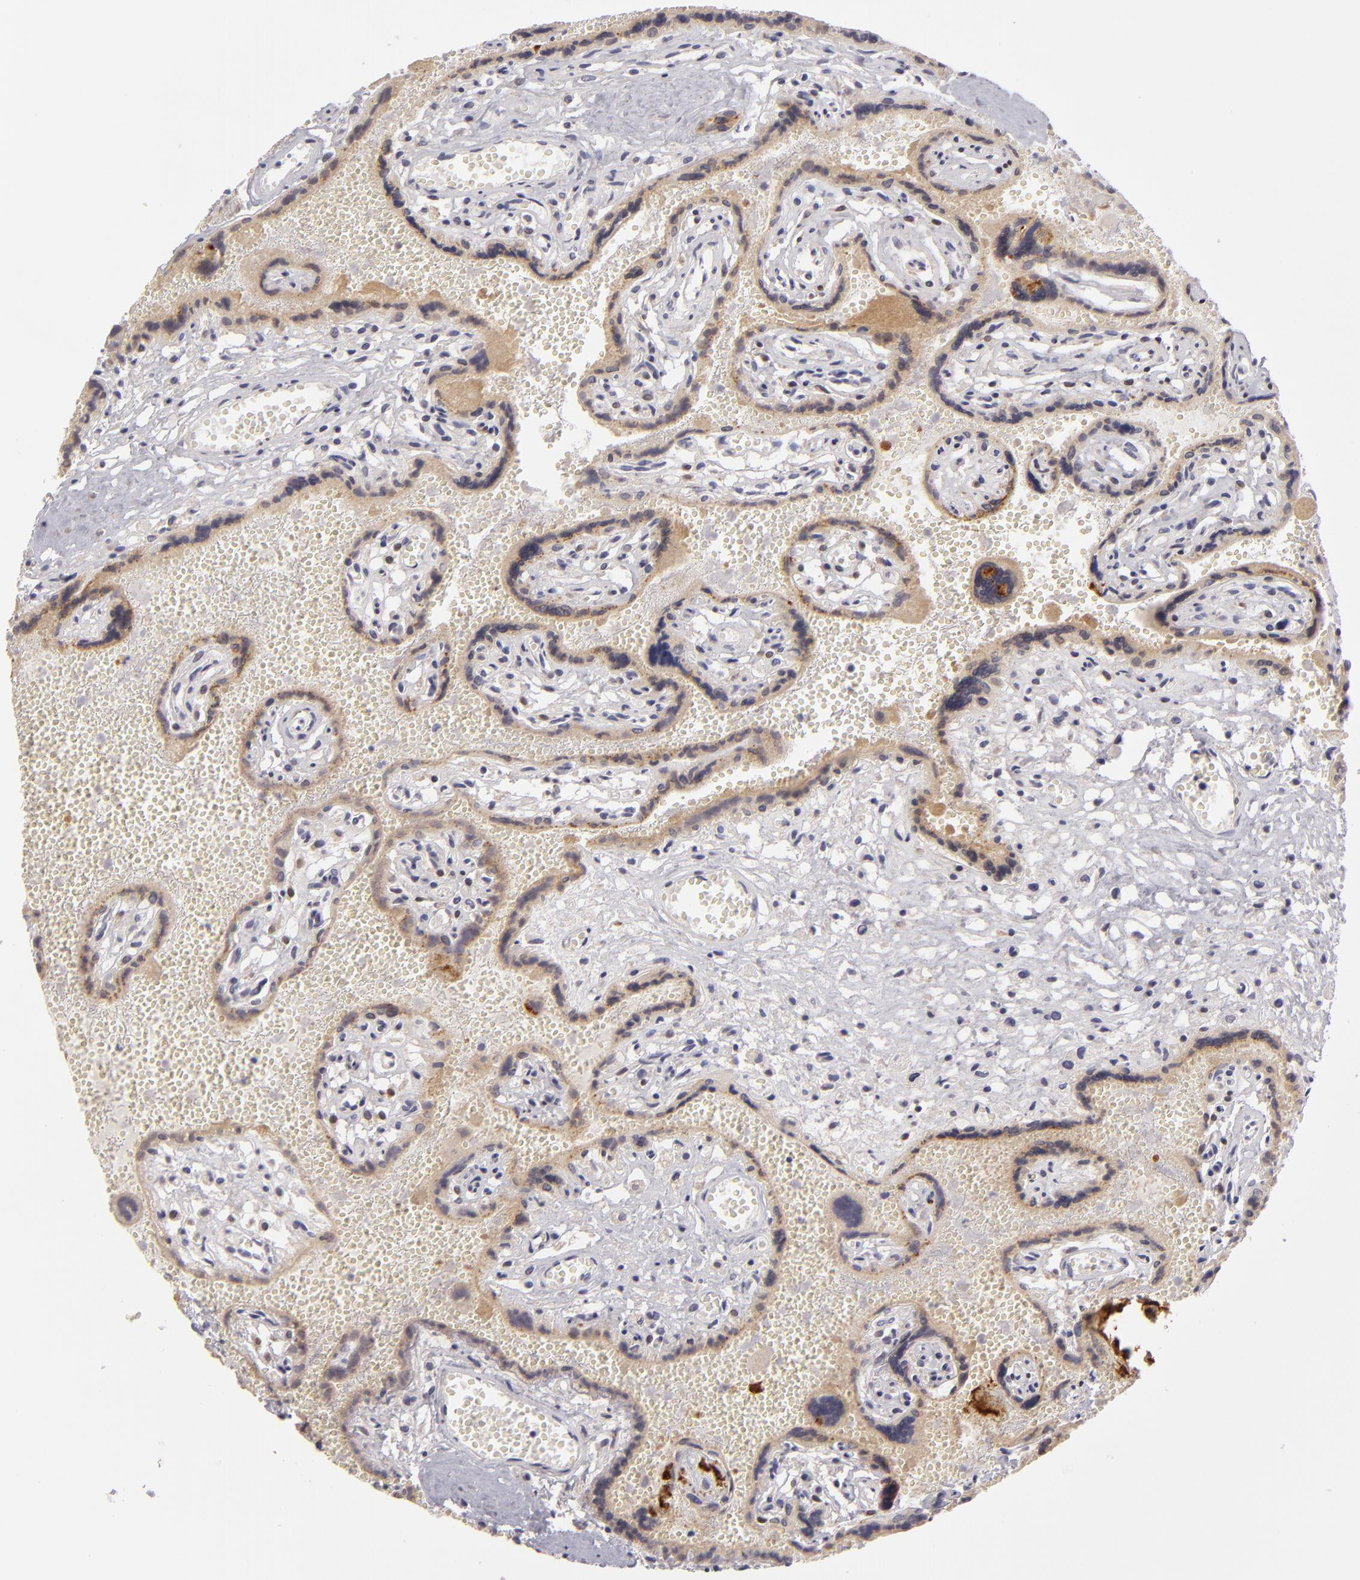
{"staining": {"intensity": "negative", "quantity": "none", "location": "none"}, "tissue": "placenta", "cell_type": "Decidual cells", "image_type": "normal", "snomed": [{"axis": "morphology", "description": "Normal tissue, NOS"}, {"axis": "topography", "description": "Placenta"}], "caption": "This is an immunohistochemistry photomicrograph of benign placenta. There is no positivity in decidual cells.", "gene": "EFS", "patient": {"sex": "female", "age": 40}}